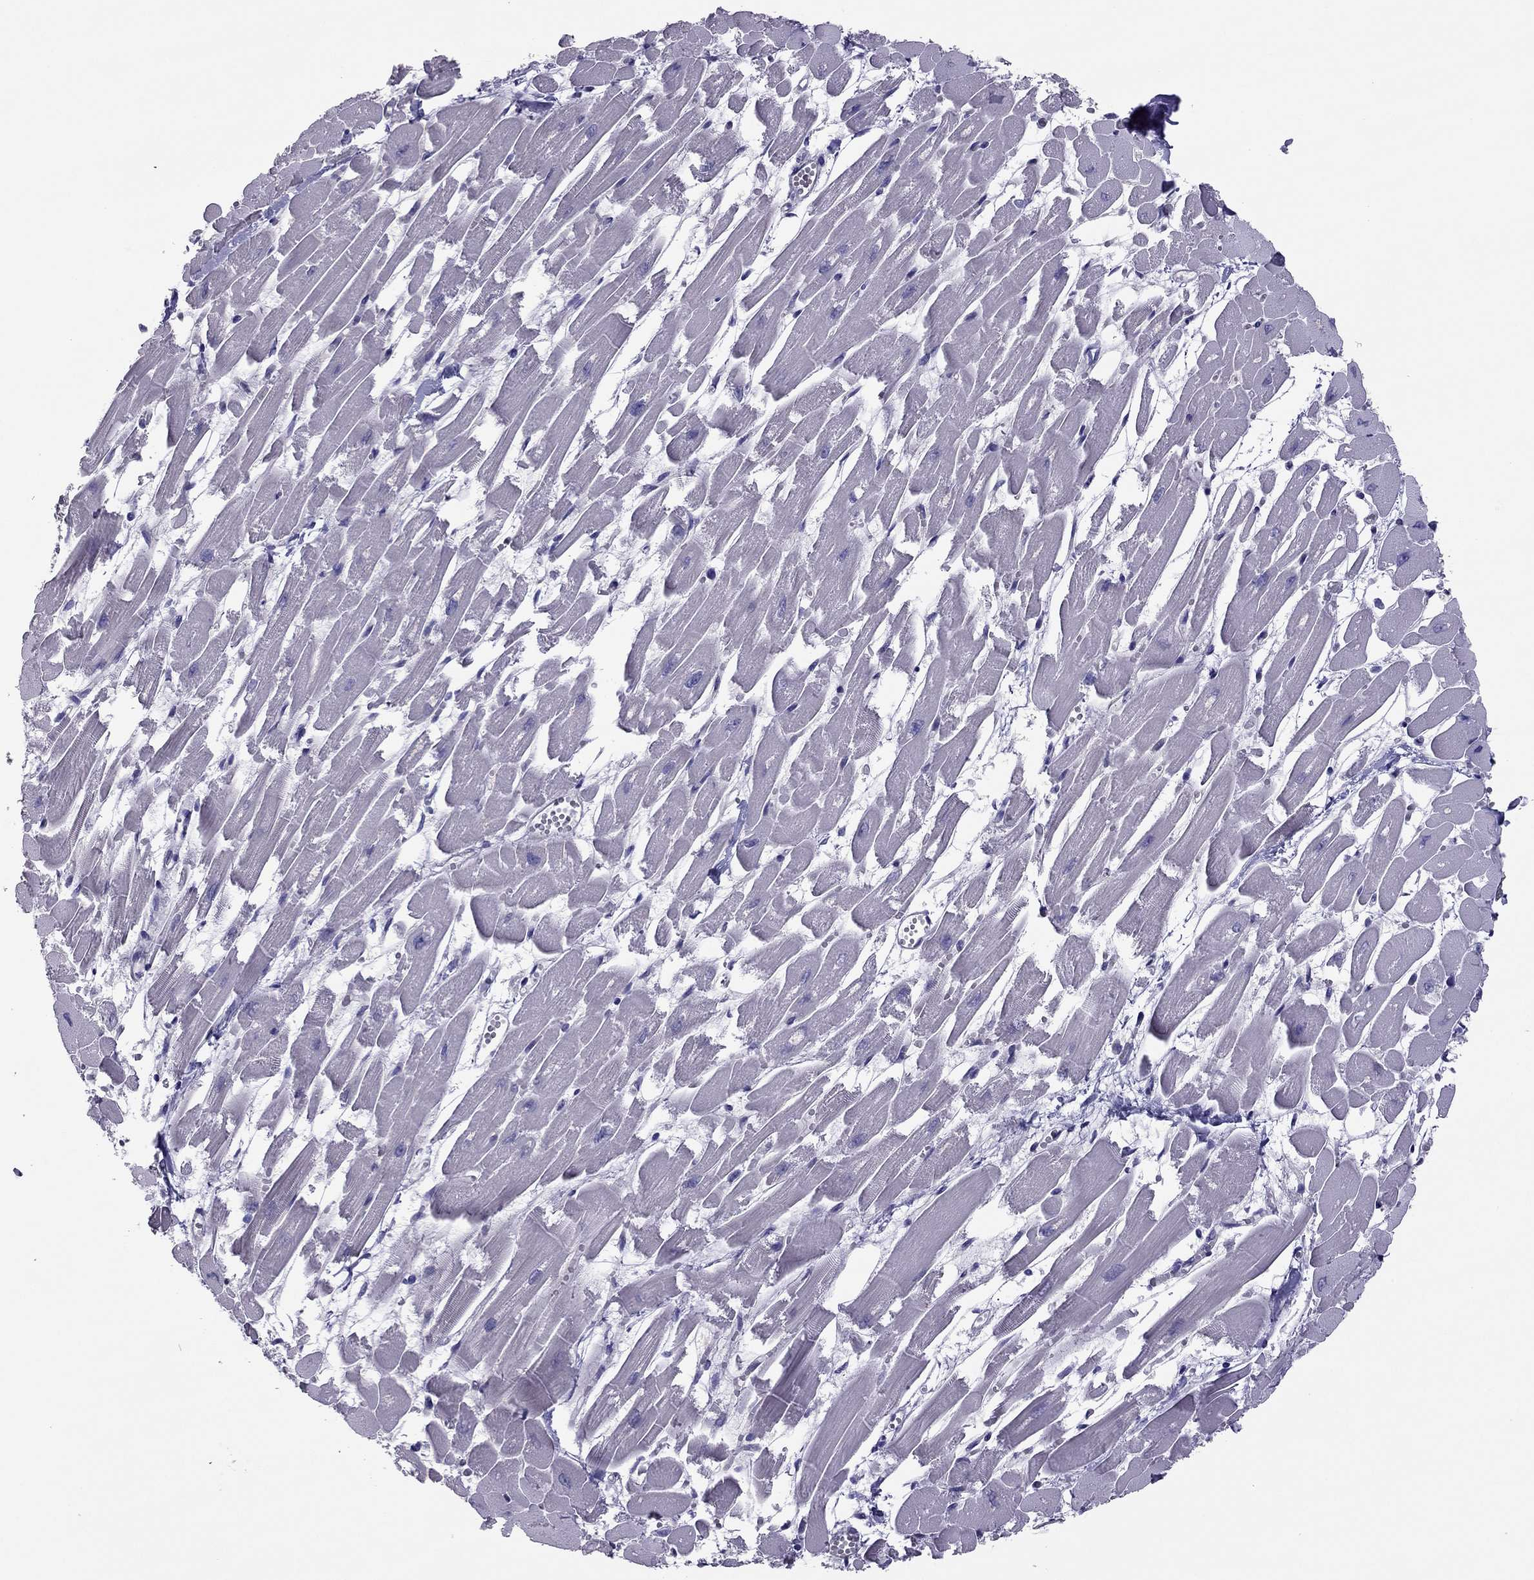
{"staining": {"intensity": "negative", "quantity": "none", "location": "none"}, "tissue": "heart muscle", "cell_type": "Cardiomyocytes", "image_type": "normal", "snomed": [{"axis": "morphology", "description": "Normal tissue, NOS"}, {"axis": "topography", "description": "Heart"}], "caption": "This histopathology image is of benign heart muscle stained with immunohistochemistry to label a protein in brown with the nuclei are counter-stained blue. There is no expression in cardiomyocytes.", "gene": "PDE6A", "patient": {"sex": "female", "age": 52}}